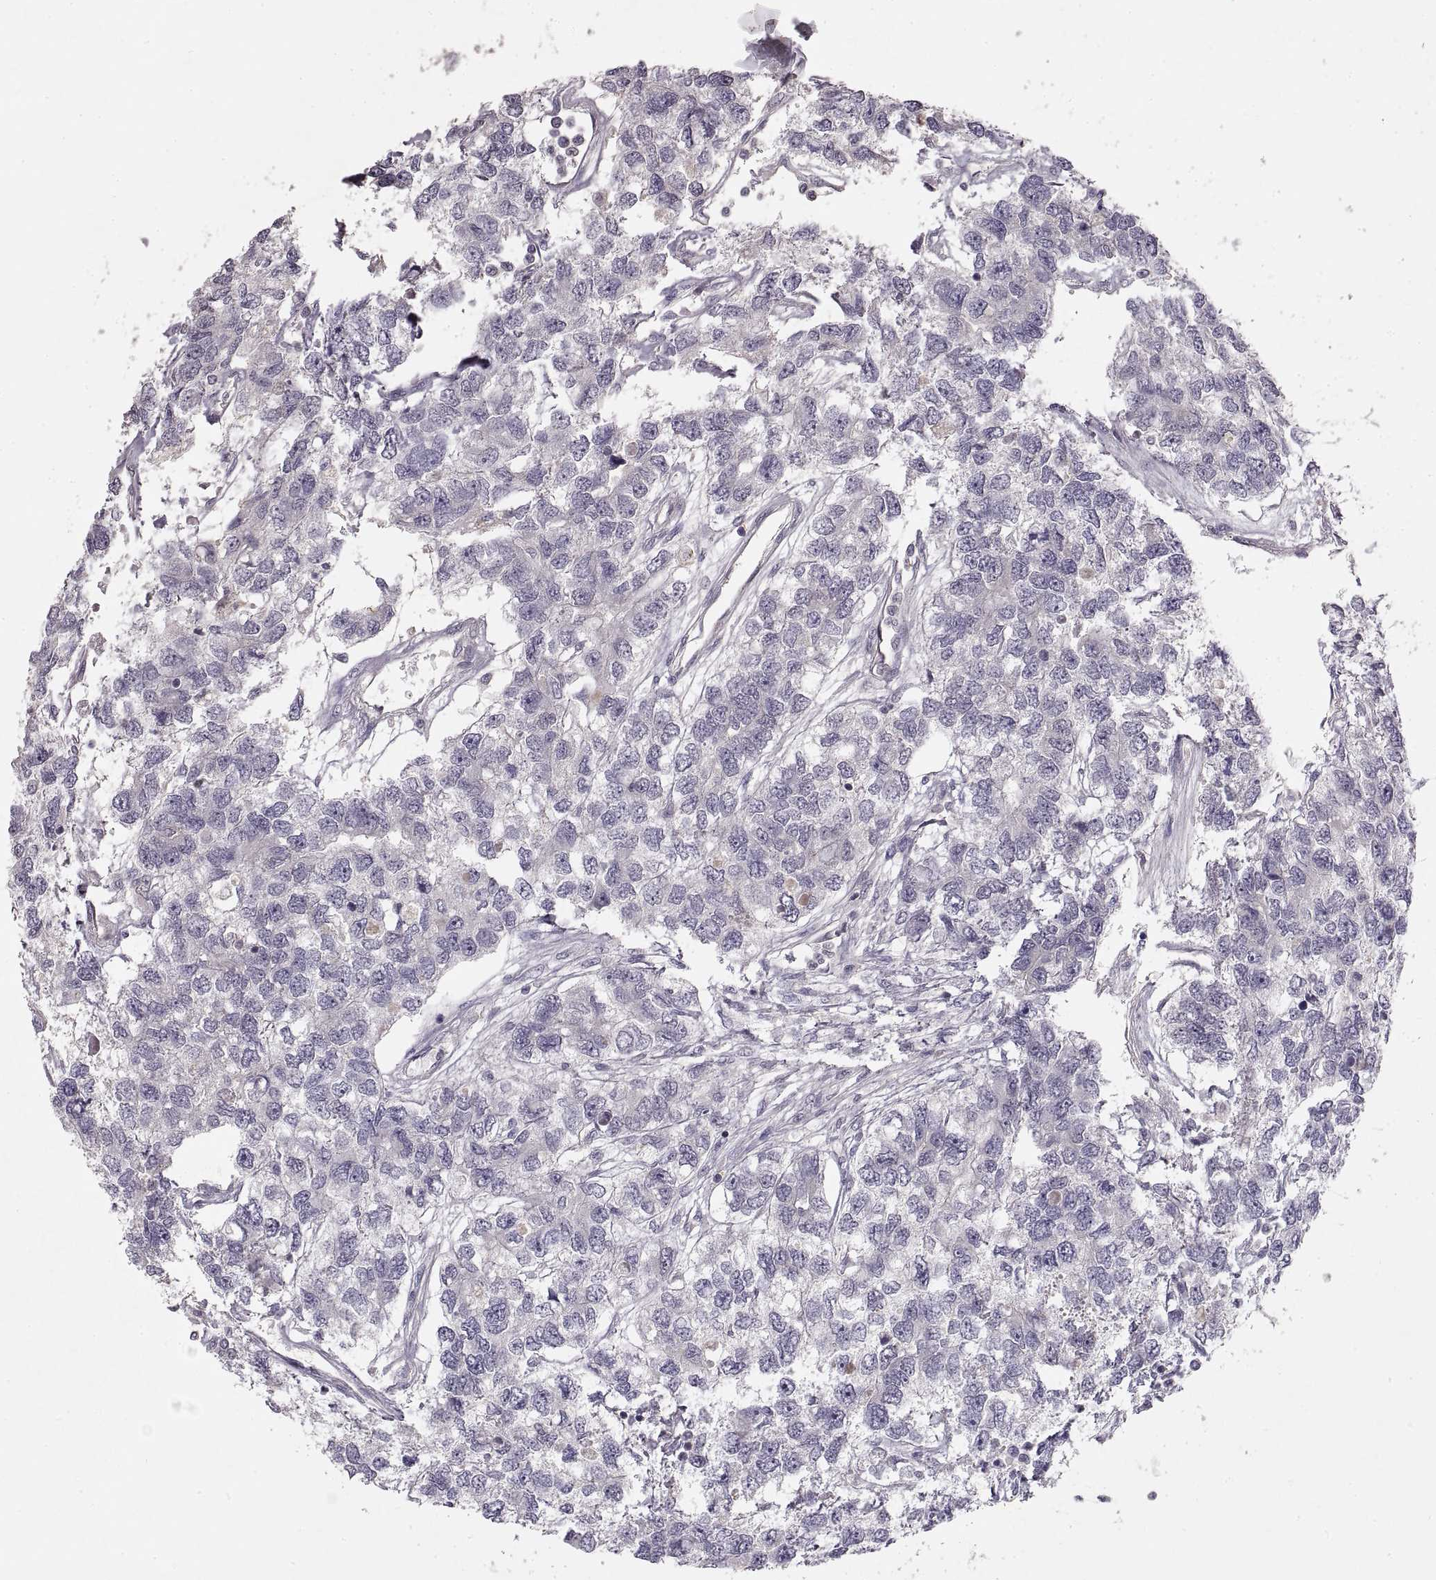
{"staining": {"intensity": "negative", "quantity": "none", "location": "none"}, "tissue": "testis cancer", "cell_type": "Tumor cells", "image_type": "cancer", "snomed": [{"axis": "morphology", "description": "Seminoma, NOS"}, {"axis": "topography", "description": "Testis"}], "caption": "DAB (3,3'-diaminobenzidine) immunohistochemical staining of human seminoma (testis) reveals no significant positivity in tumor cells.", "gene": "ADAM11", "patient": {"sex": "male", "age": 52}}